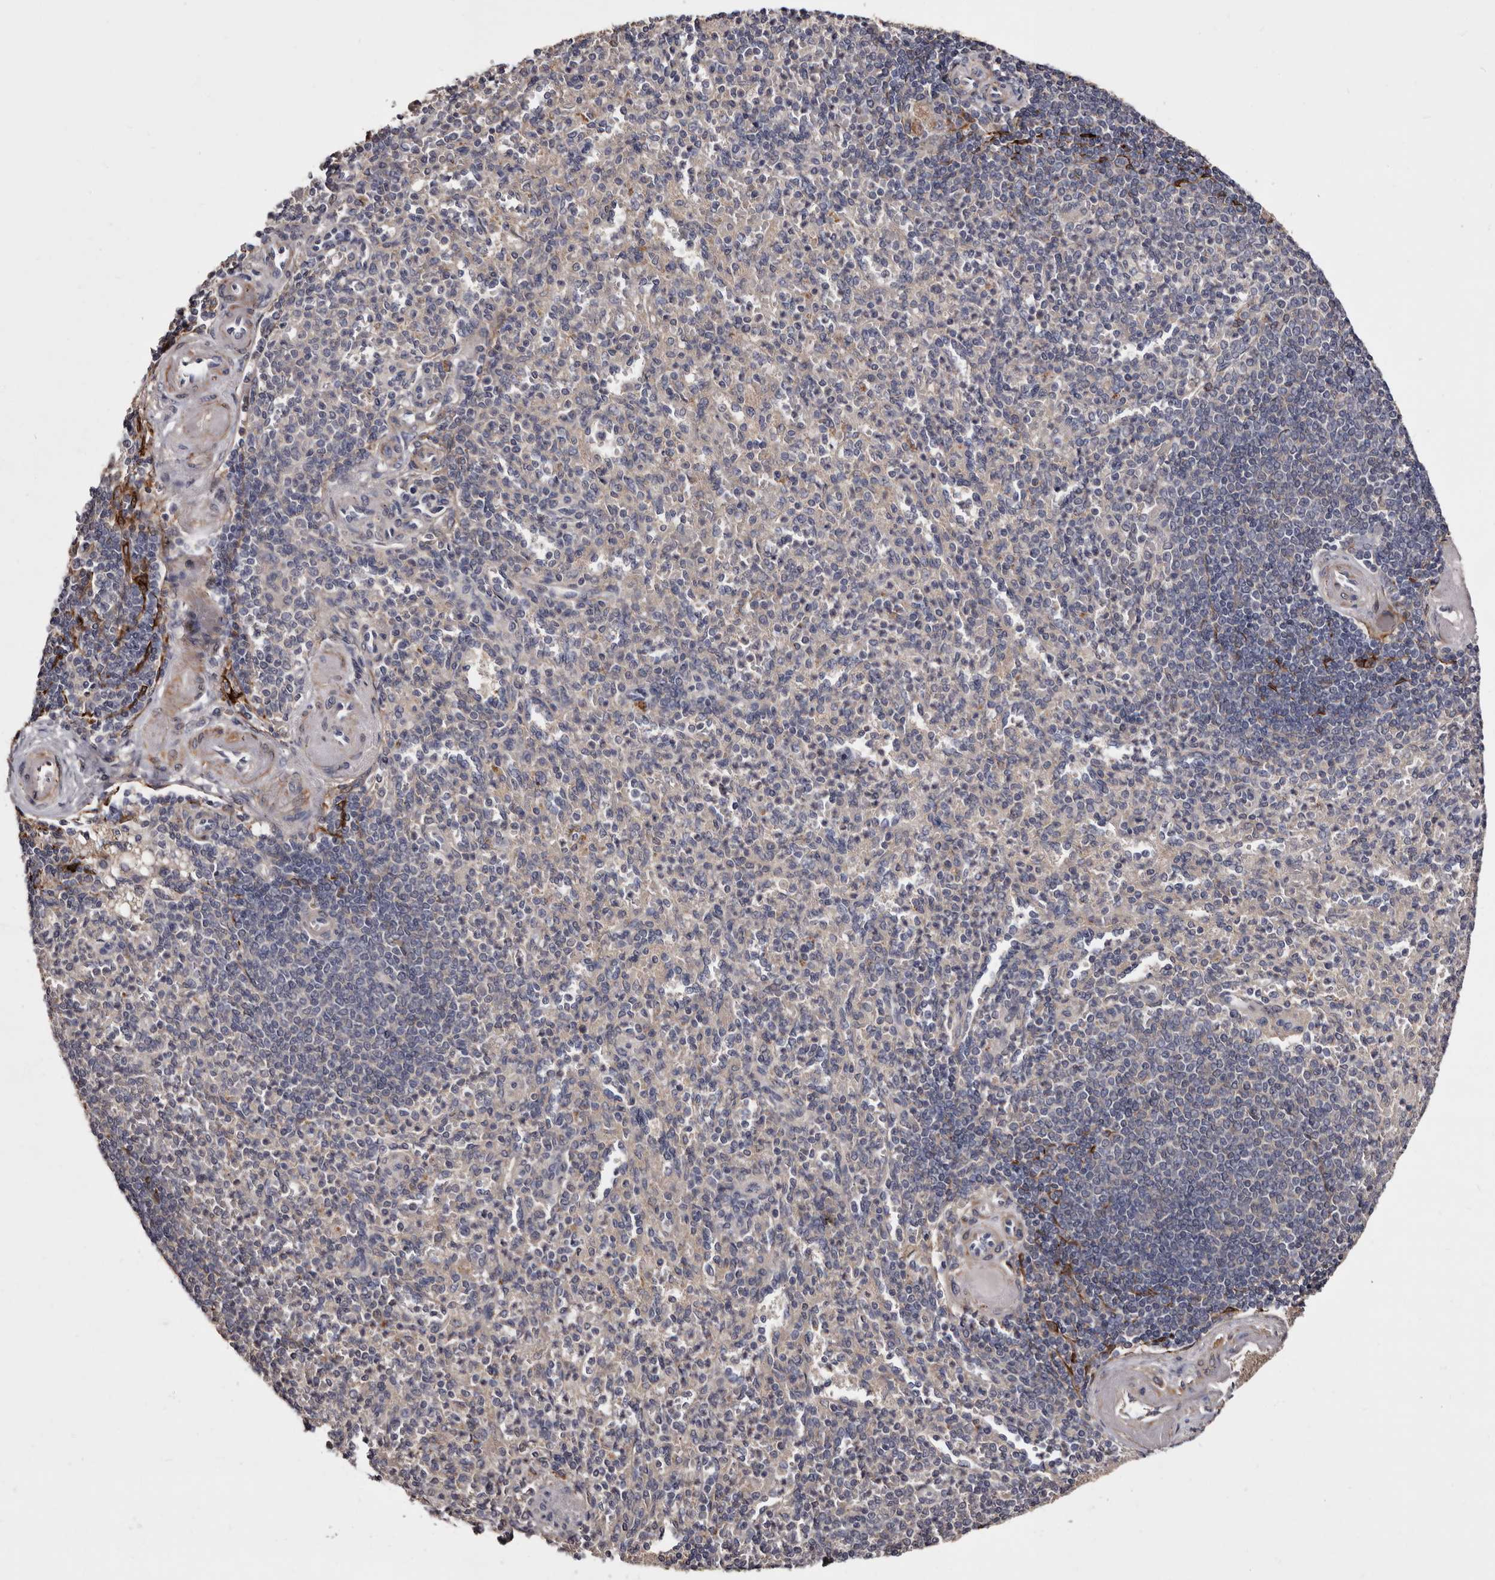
{"staining": {"intensity": "negative", "quantity": "none", "location": "none"}, "tissue": "spleen", "cell_type": "Cells in red pulp", "image_type": "normal", "snomed": [{"axis": "morphology", "description": "Normal tissue, NOS"}, {"axis": "topography", "description": "Spleen"}], "caption": "Photomicrograph shows no significant protein positivity in cells in red pulp of benign spleen.", "gene": "CYP1B1", "patient": {"sex": "female", "age": 74}}